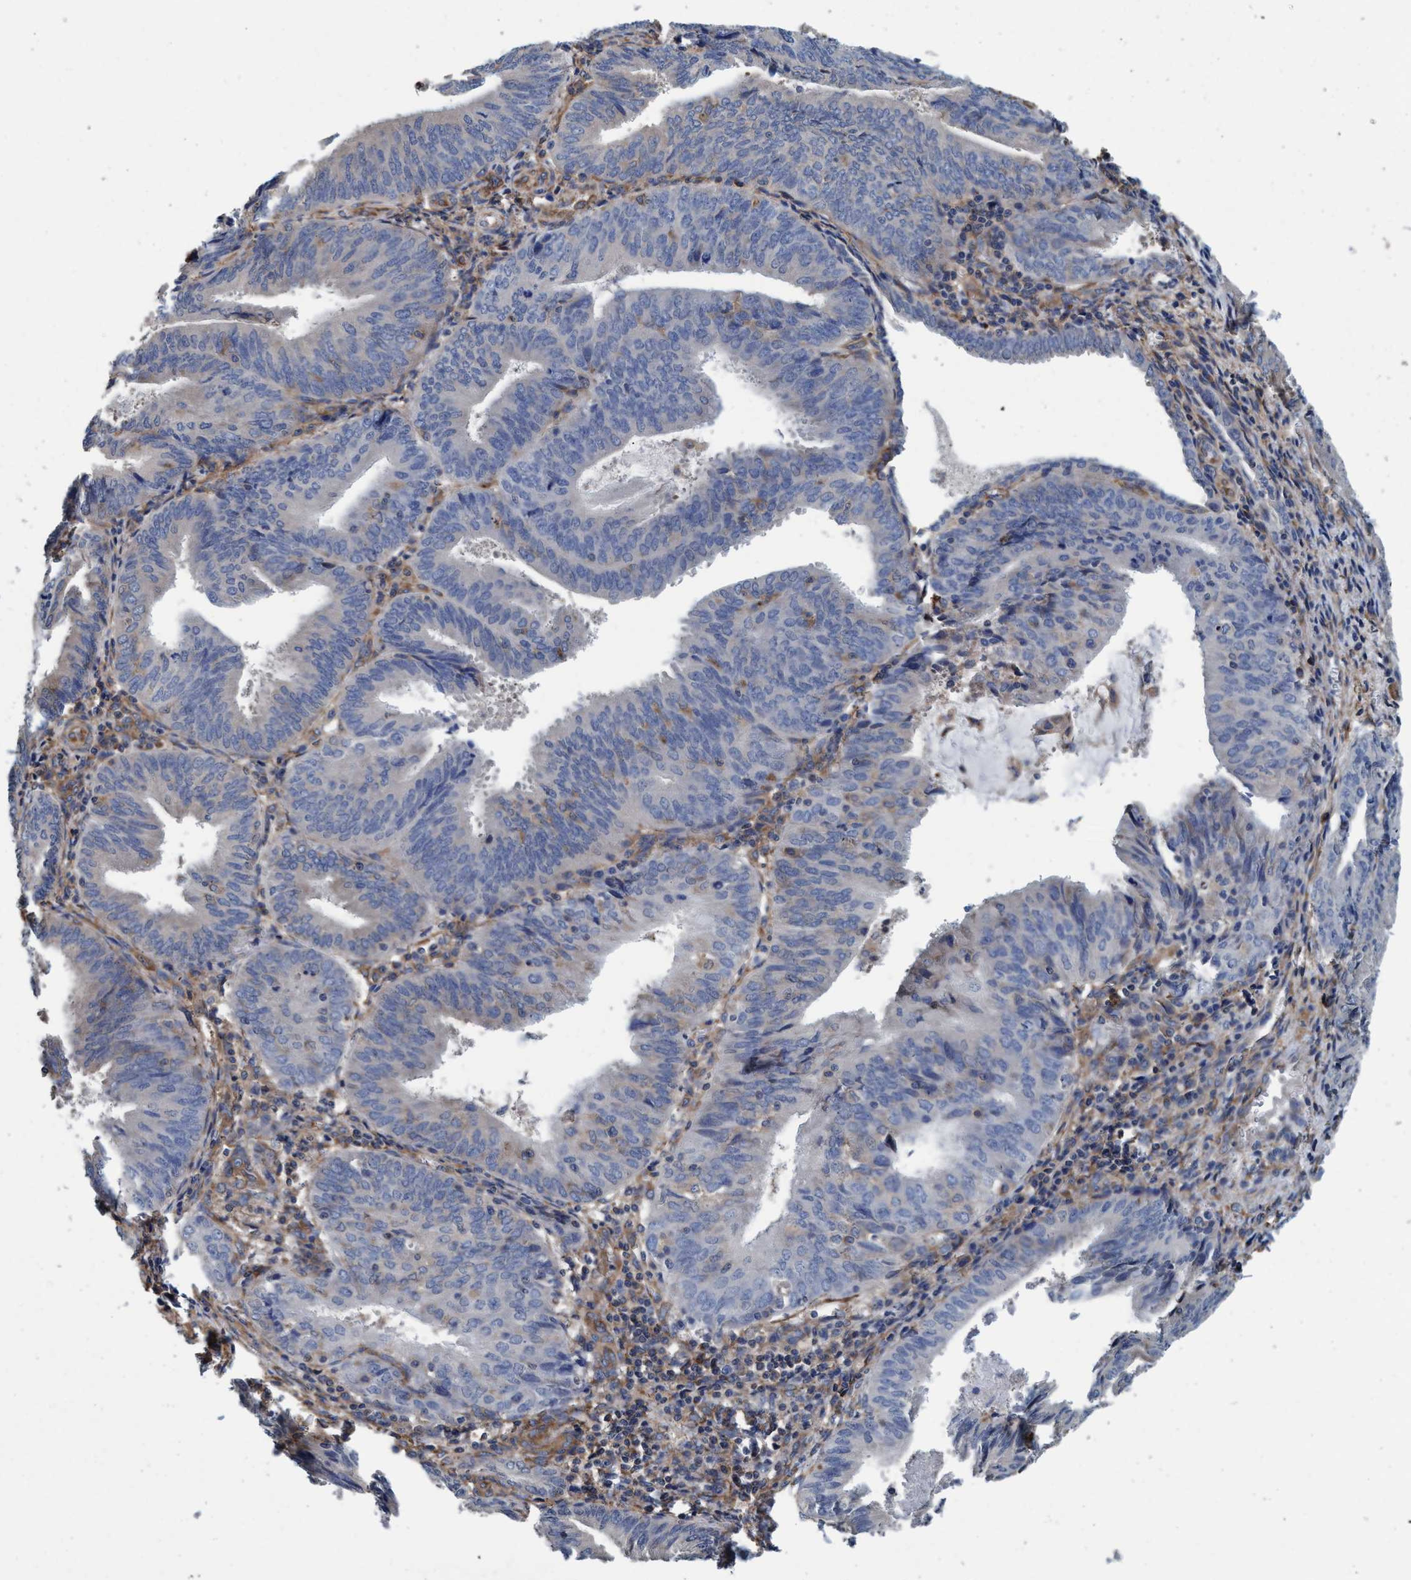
{"staining": {"intensity": "negative", "quantity": "none", "location": "none"}, "tissue": "endometrial cancer", "cell_type": "Tumor cells", "image_type": "cancer", "snomed": [{"axis": "morphology", "description": "Adenocarcinoma, NOS"}, {"axis": "topography", "description": "Endometrium"}], "caption": "The photomicrograph exhibits no significant staining in tumor cells of endometrial cancer.", "gene": "ENDOG", "patient": {"sex": "female", "age": 81}}